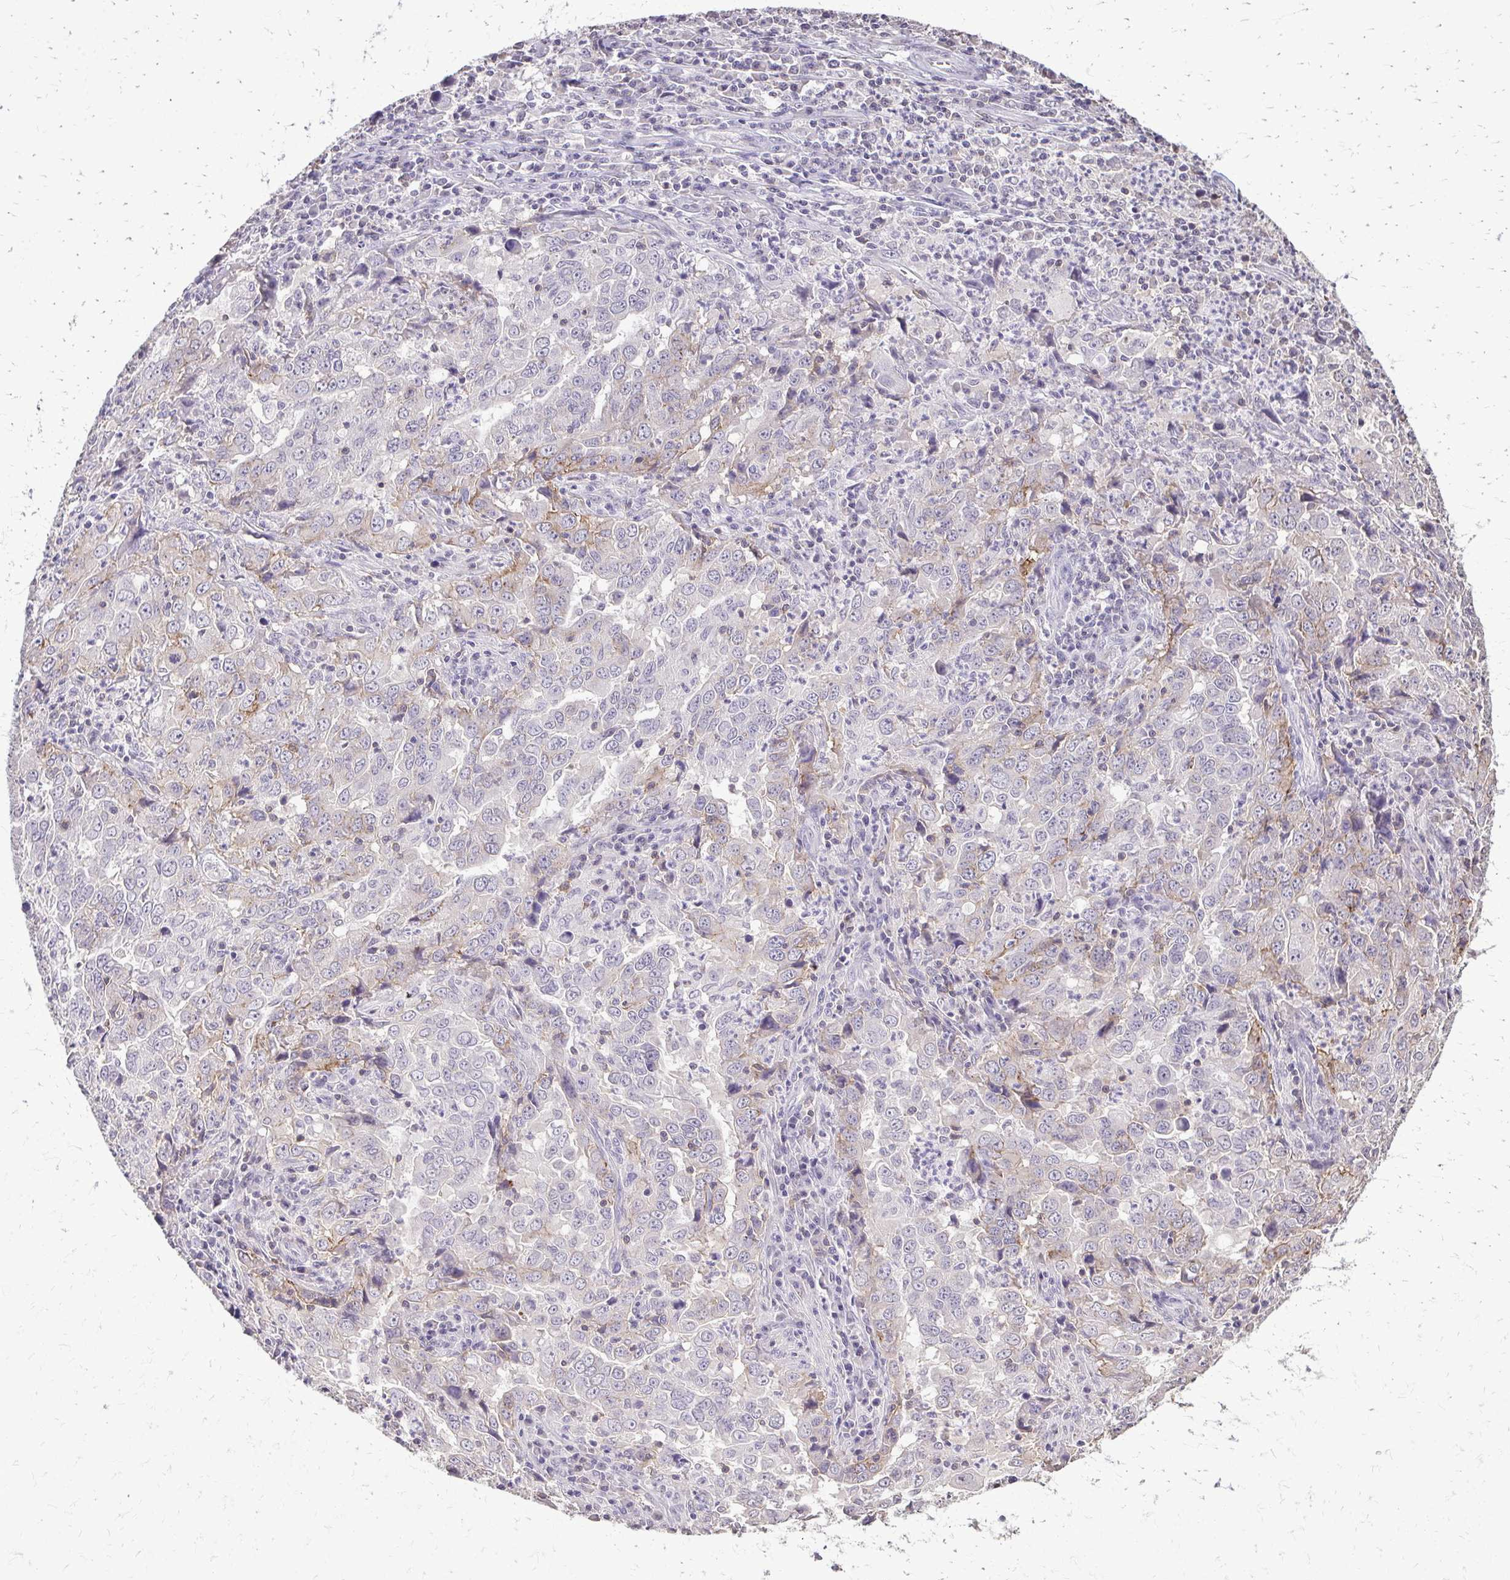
{"staining": {"intensity": "weak", "quantity": "<25%", "location": "cytoplasmic/membranous"}, "tissue": "lung cancer", "cell_type": "Tumor cells", "image_type": "cancer", "snomed": [{"axis": "morphology", "description": "Adenocarcinoma, NOS"}, {"axis": "topography", "description": "Lung"}], "caption": "Immunohistochemistry (IHC) micrograph of human lung cancer (adenocarcinoma) stained for a protein (brown), which exhibits no expression in tumor cells. (DAB IHC visualized using brightfield microscopy, high magnification).", "gene": "AKAP5", "patient": {"sex": "male", "age": 67}}